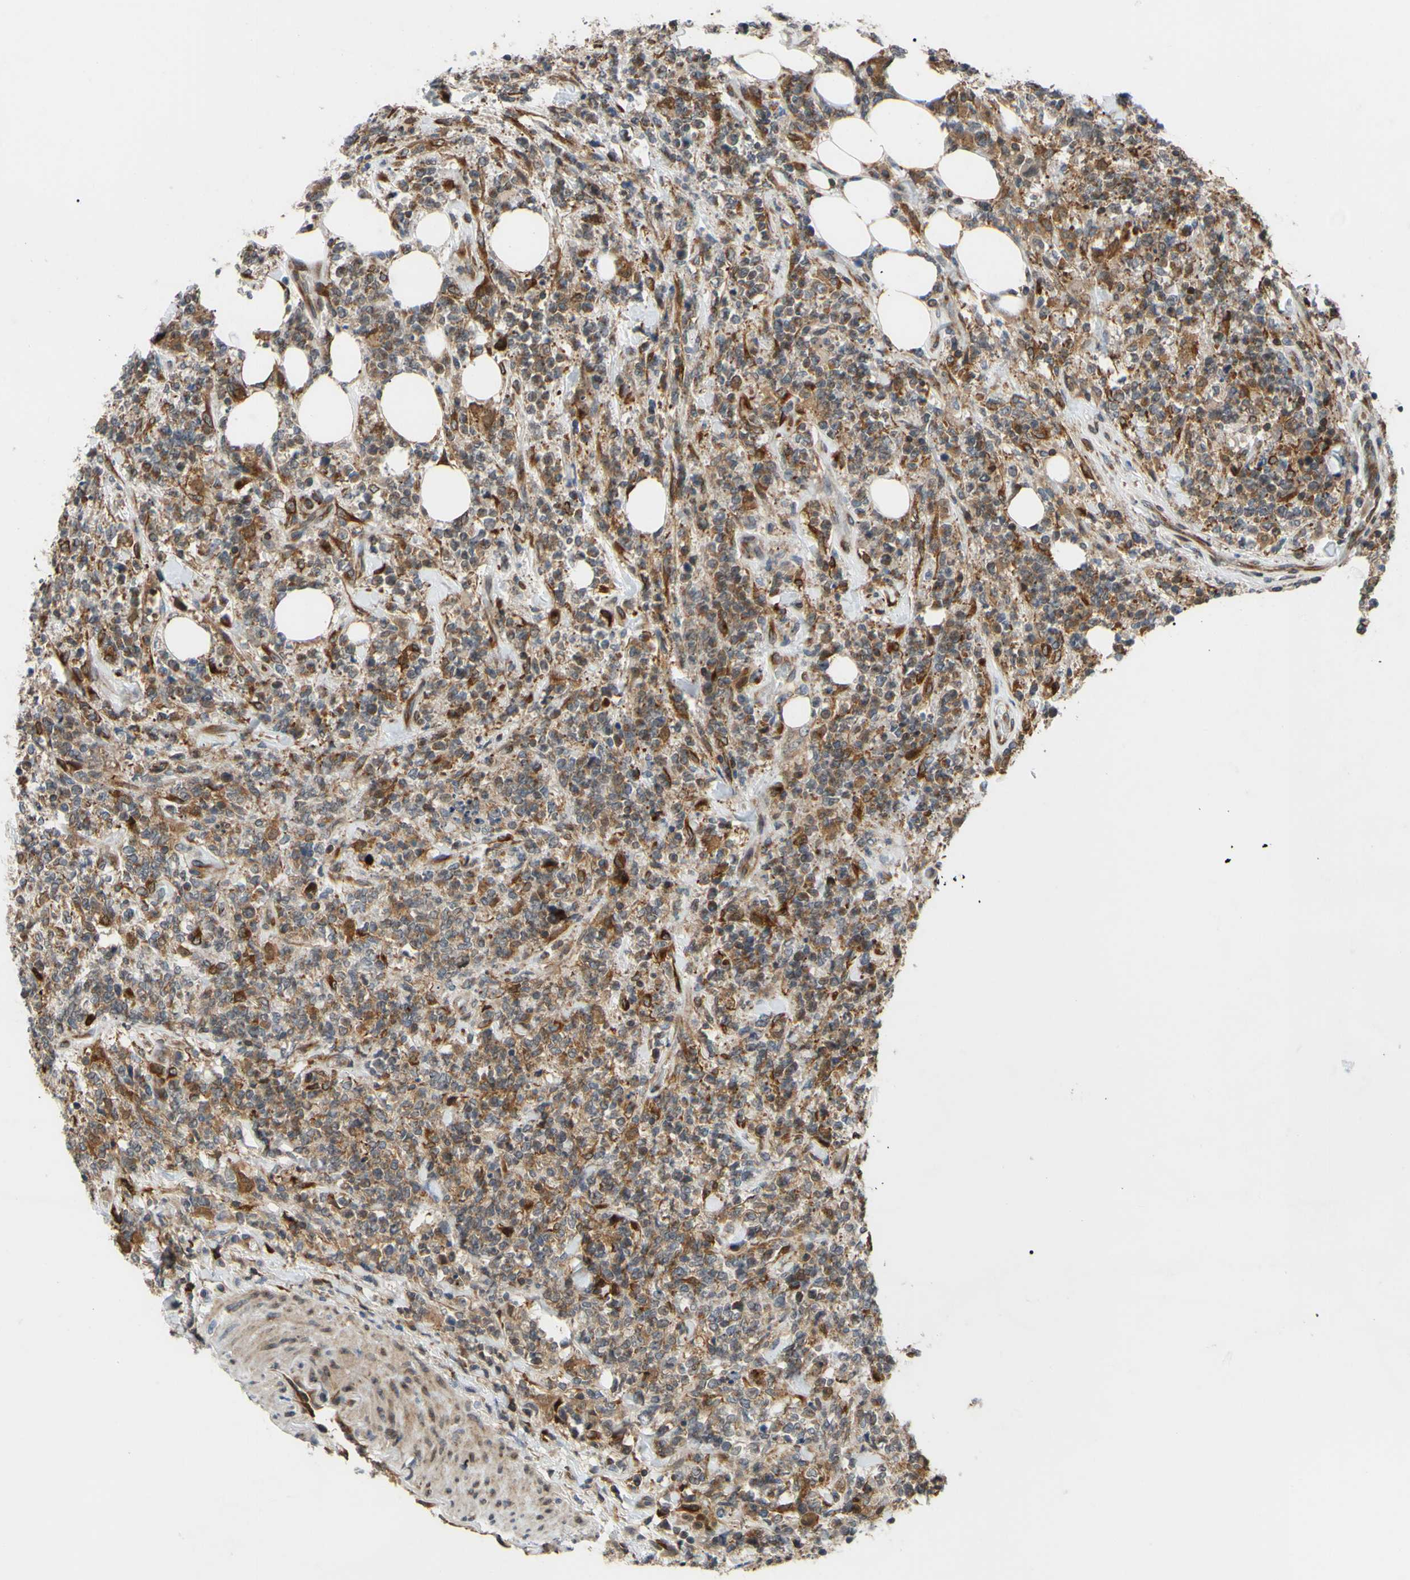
{"staining": {"intensity": "moderate", "quantity": ">75%", "location": "cytoplasmic/membranous"}, "tissue": "lymphoma", "cell_type": "Tumor cells", "image_type": "cancer", "snomed": [{"axis": "morphology", "description": "Malignant lymphoma, non-Hodgkin's type, High grade"}, {"axis": "topography", "description": "Soft tissue"}], "caption": "Protein expression analysis of human high-grade malignant lymphoma, non-Hodgkin's type reveals moderate cytoplasmic/membranous positivity in about >75% of tumor cells.", "gene": "PRAF2", "patient": {"sex": "male", "age": 18}}